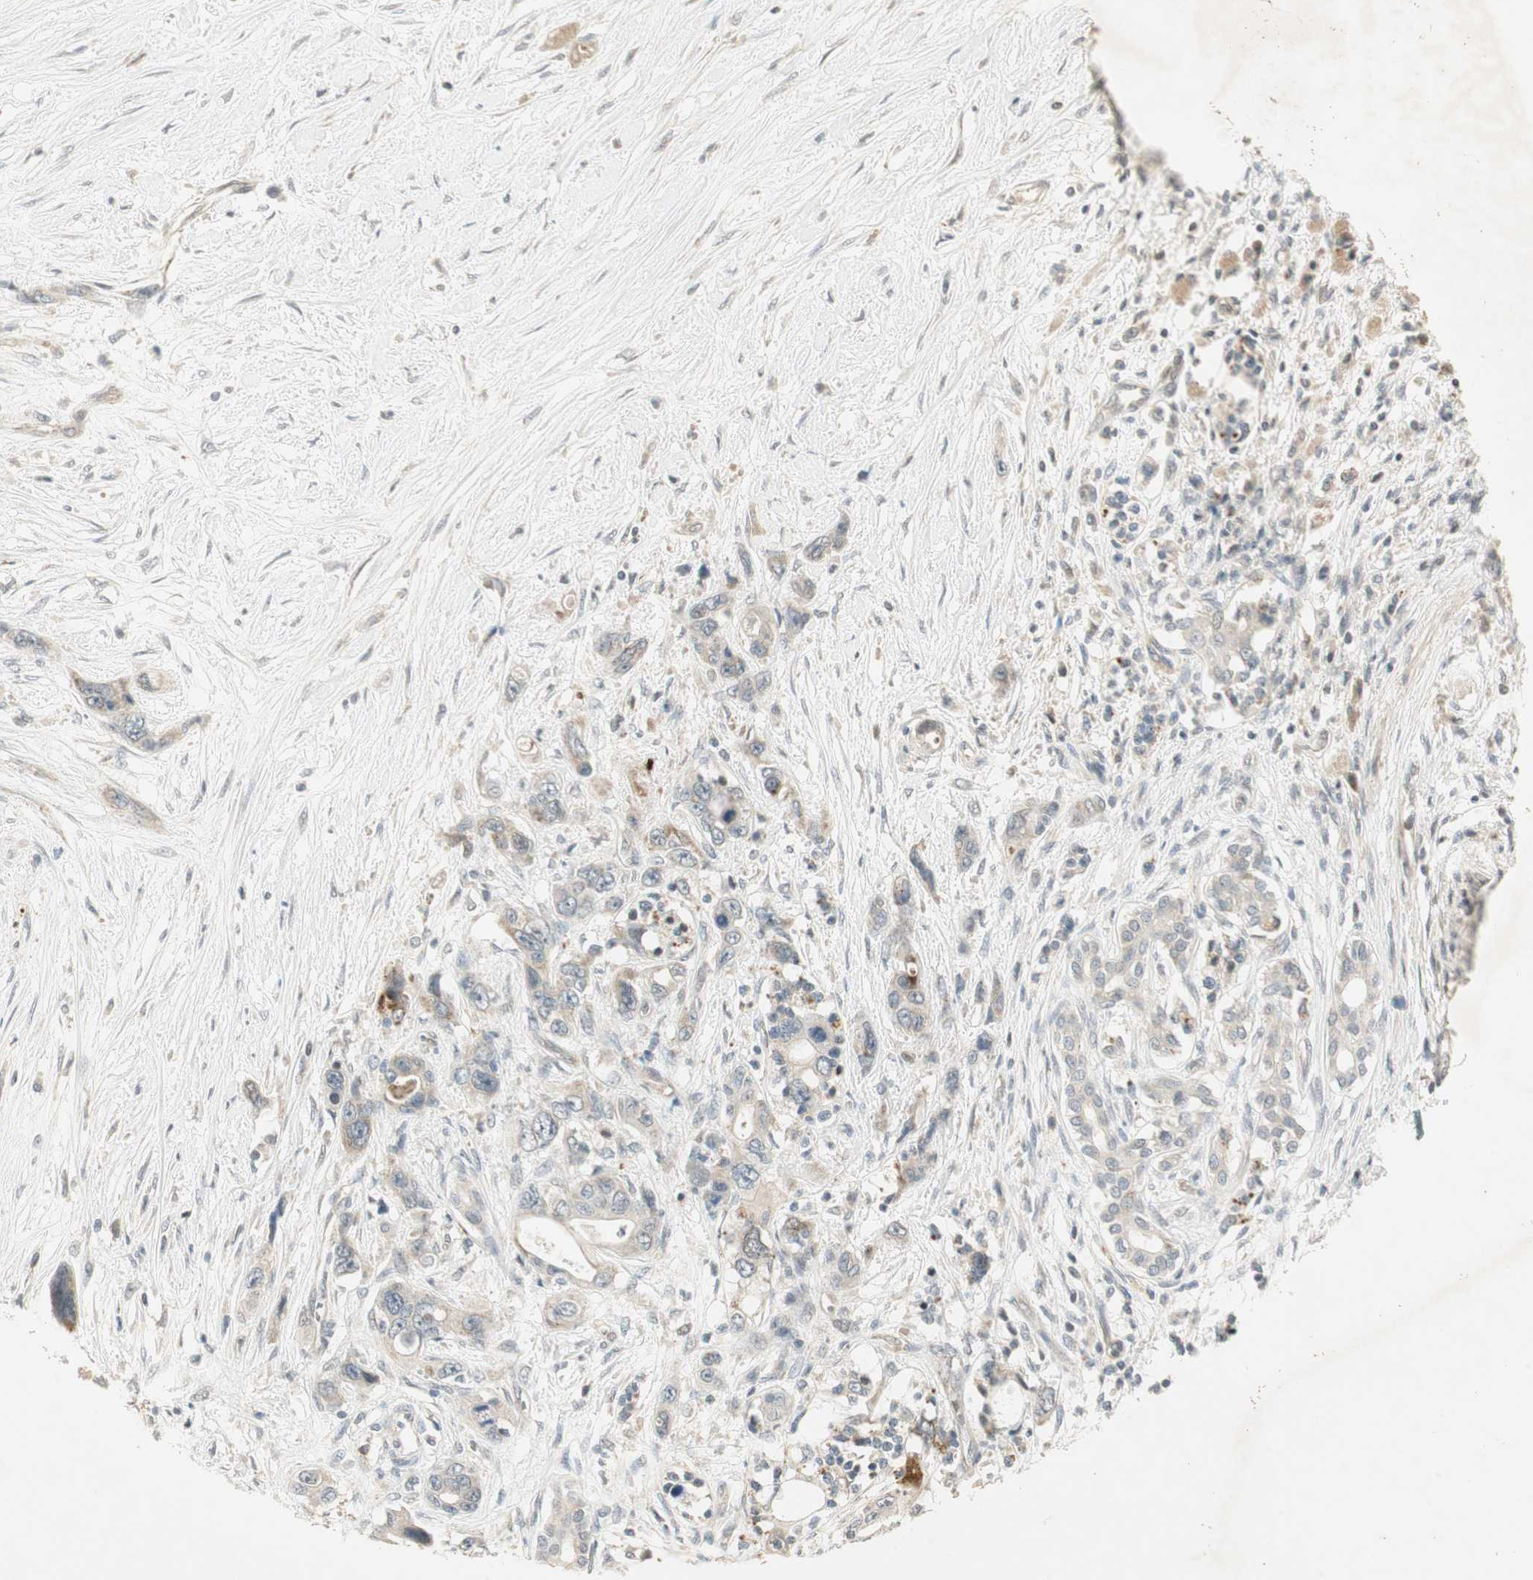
{"staining": {"intensity": "moderate", "quantity": "25%-75%", "location": "cytoplasmic/membranous"}, "tissue": "pancreatic cancer", "cell_type": "Tumor cells", "image_type": "cancer", "snomed": [{"axis": "morphology", "description": "Adenocarcinoma, NOS"}, {"axis": "topography", "description": "Pancreas"}], "caption": "Tumor cells reveal medium levels of moderate cytoplasmic/membranous expression in approximately 25%-75% of cells in pancreatic cancer.", "gene": "USP2", "patient": {"sex": "male", "age": 46}}